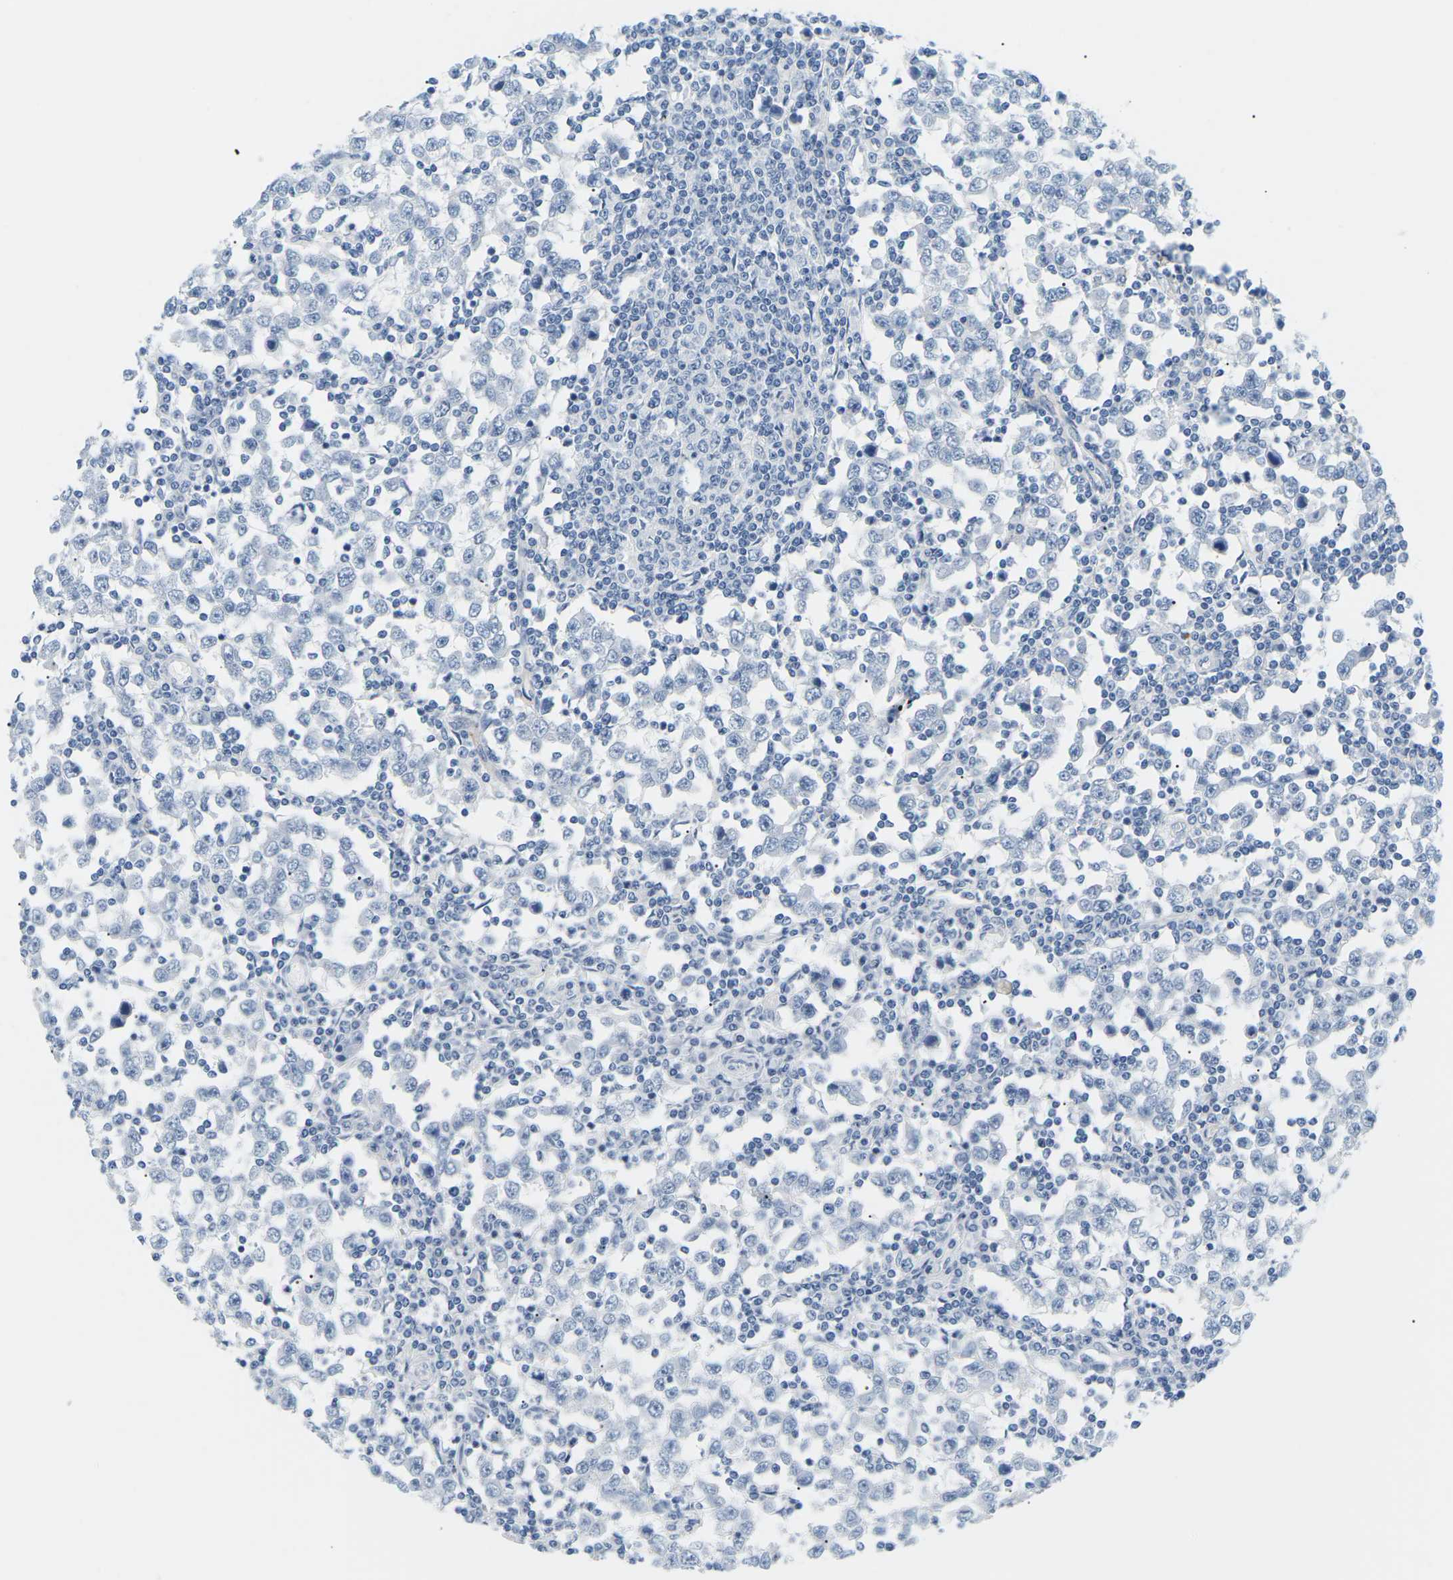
{"staining": {"intensity": "negative", "quantity": "none", "location": "none"}, "tissue": "testis cancer", "cell_type": "Tumor cells", "image_type": "cancer", "snomed": [{"axis": "morphology", "description": "Seminoma, NOS"}, {"axis": "topography", "description": "Testis"}], "caption": "Immunohistochemical staining of human seminoma (testis) exhibits no significant expression in tumor cells. The staining is performed using DAB brown chromogen with nuclei counter-stained in using hematoxylin.", "gene": "APOB", "patient": {"sex": "male", "age": 65}}